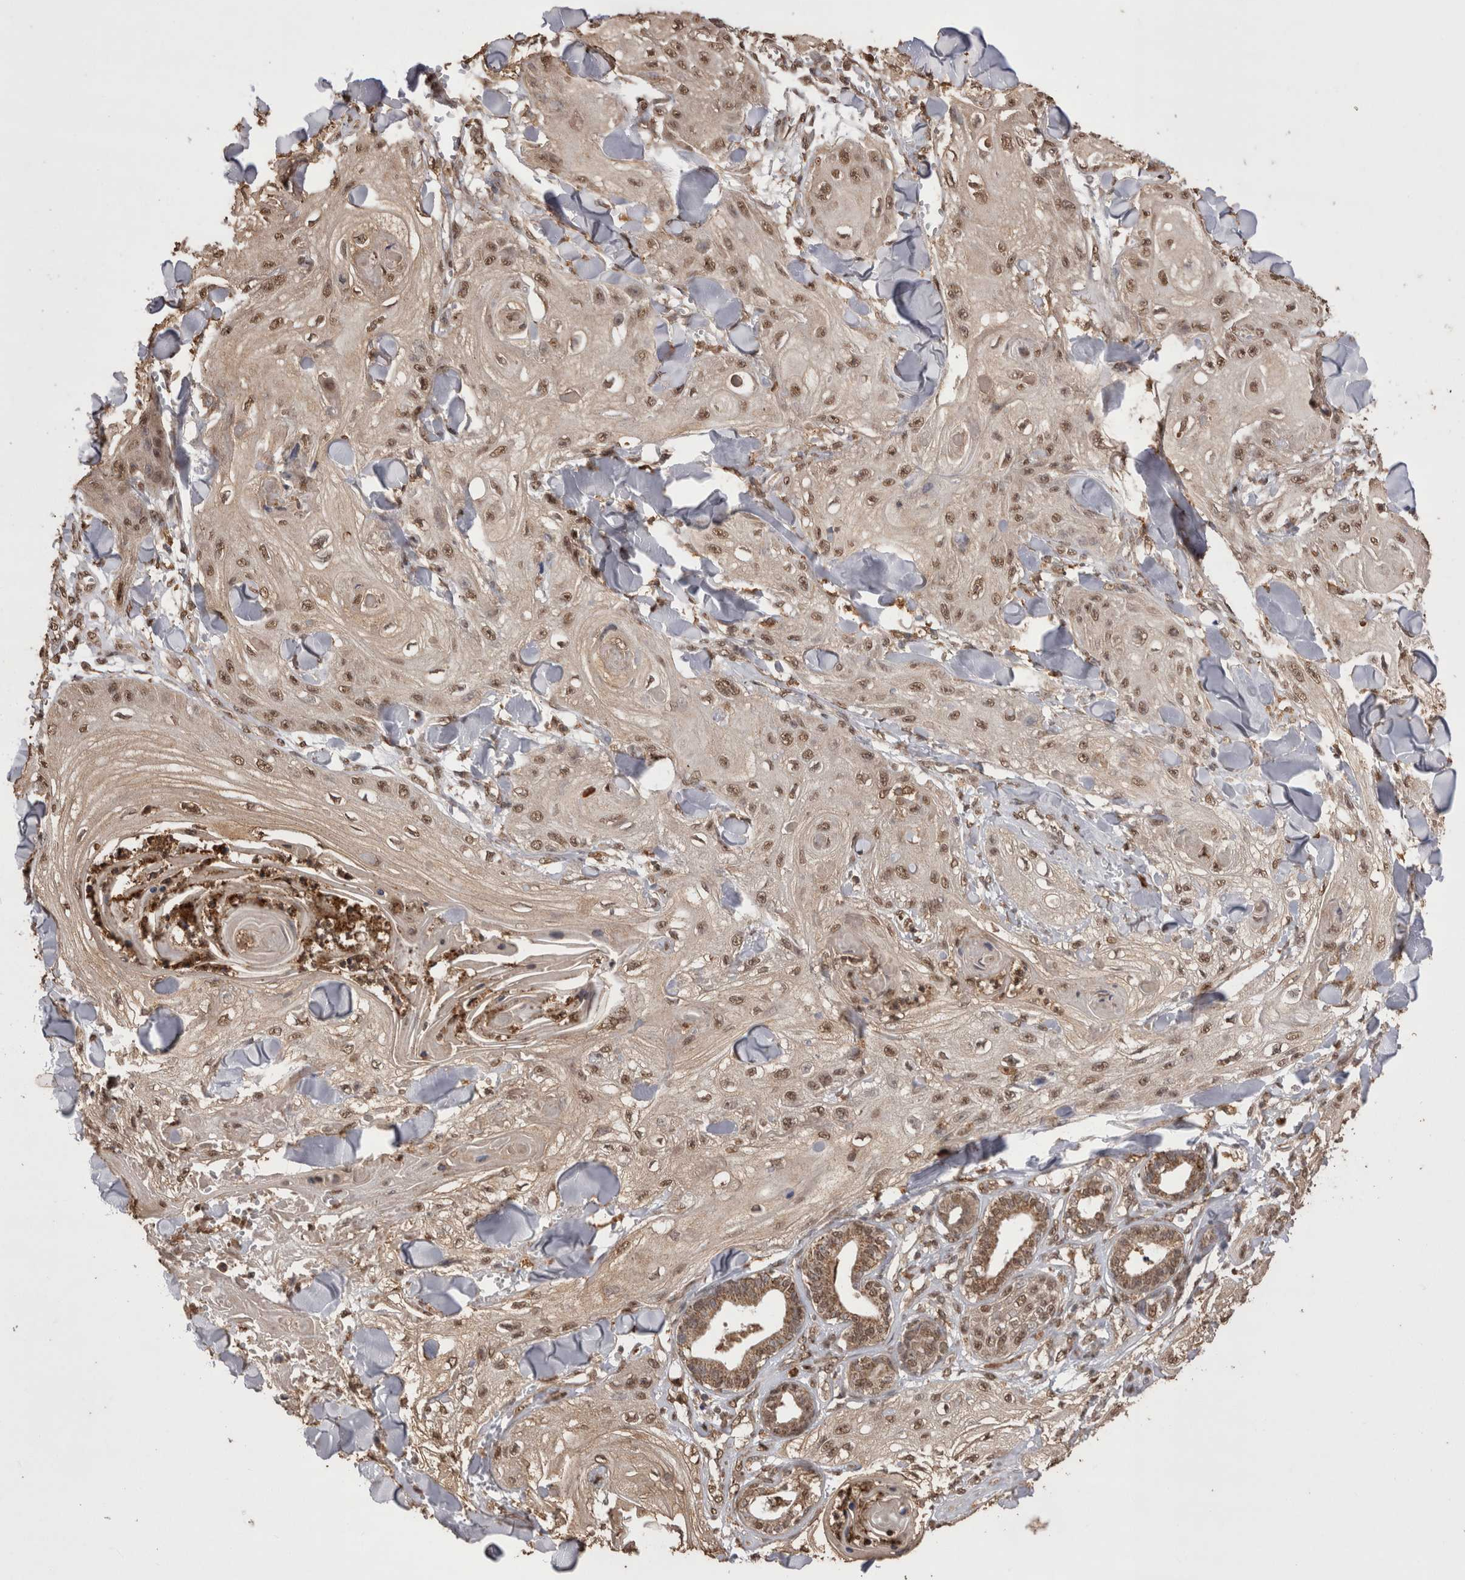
{"staining": {"intensity": "moderate", "quantity": ">75%", "location": "nuclear"}, "tissue": "skin cancer", "cell_type": "Tumor cells", "image_type": "cancer", "snomed": [{"axis": "morphology", "description": "Squamous cell carcinoma, NOS"}, {"axis": "topography", "description": "Skin"}], "caption": "Immunohistochemistry (IHC) (DAB) staining of skin cancer reveals moderate nuclear protein expression in about >75% of tumor cells.", "gene": "GRK5", "patient": {"sex": "male", "age": 74}}